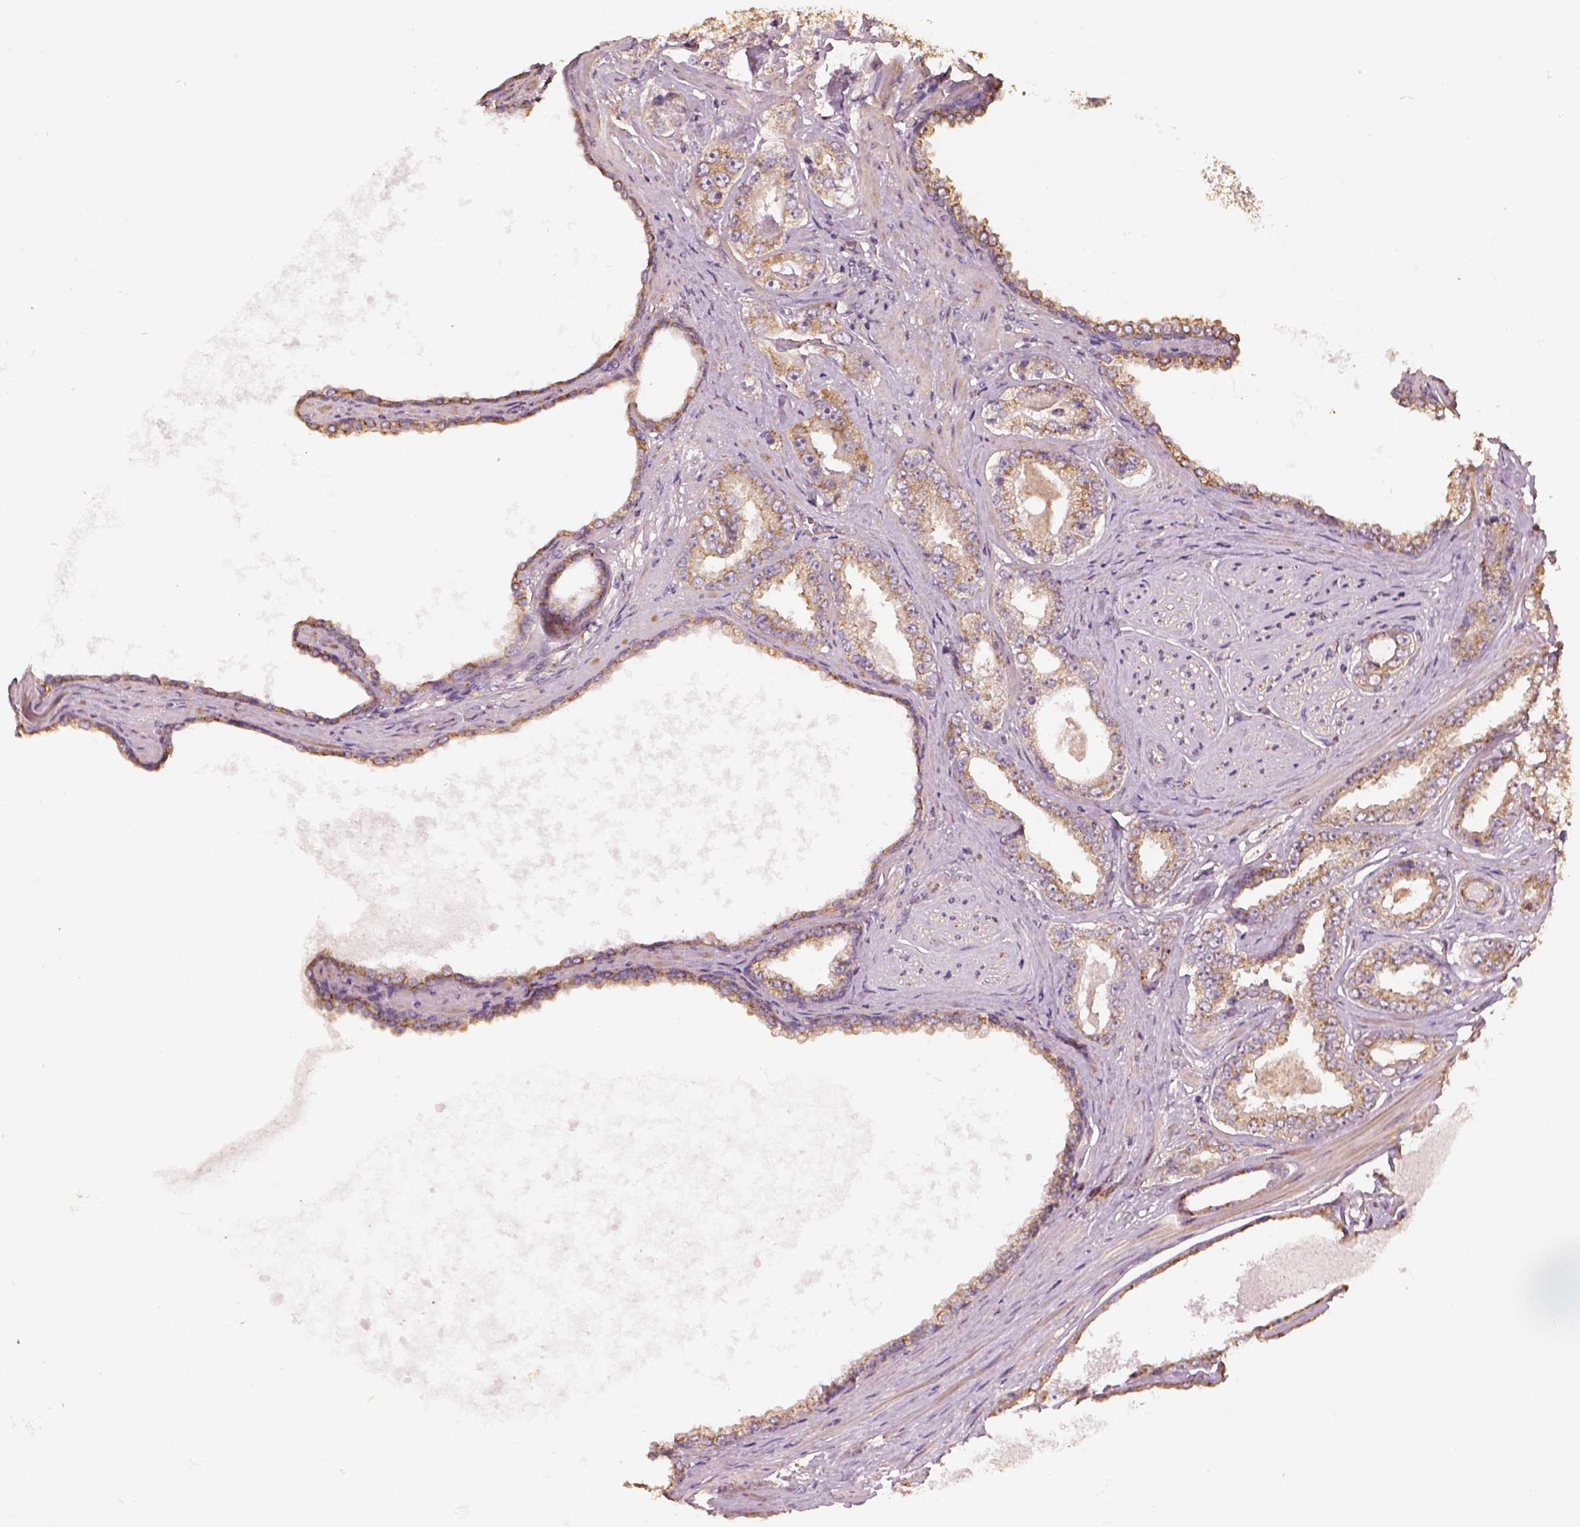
{"staining": {"intensity": "weak", "quantity": ">75%", "location": "cytoplasmic/membranous"}, "tissue": "prostate cancer", "cell_type": "Tumor cells", "image_type": "cancer", "snomed": [{"axis": "morphology", "description": "Adenocarcinoma, NOS"}, {"axis": "topography", "description": "Prostate"}], "caption": "Weak cytoplasmic/membranous staining is identified in approximately >75% of tumor cells in adenocarcinoma (prostate).", "gene": "AP1B1", "patient": {"sex": "male", "age": 64}}